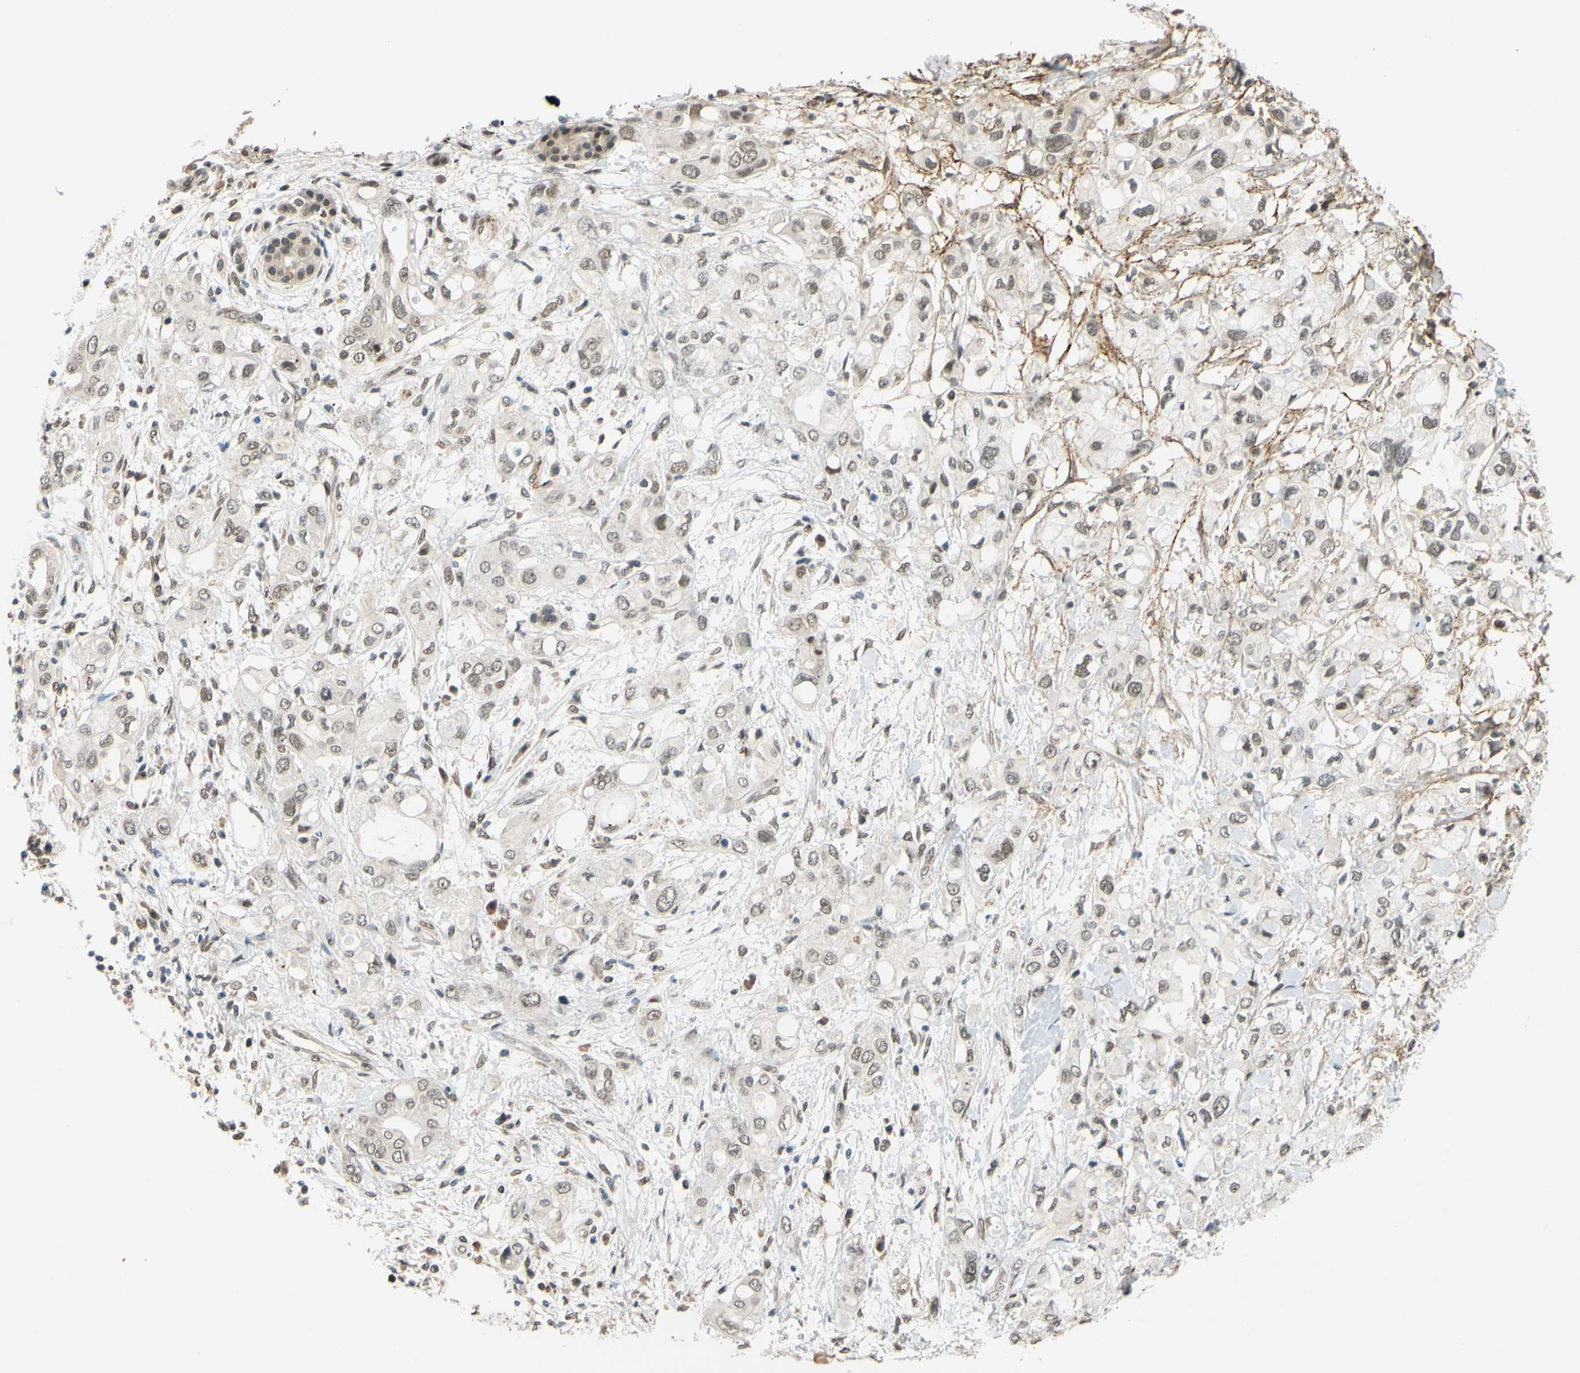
{"staining": {"intensity": "weak", "quantity": ">75%", "location": "cytoplasmic/membranous,nuclear"}, "tissue": "pancreatic cancer", "cell_type": "Tumor cells", "image_type": "cancer", "snomed": [{"axis": "morphology", "description": "Adenocarcinoma, NOS"}, {"axis": "topography", "description": "Pancreas"}], "caption": "Immunohistochemistry of pancreatic cancer demonstrates low levels of weak cytoplasmic/membranous and nuclear positivity in approximately >75% of tumor cells. (DAB (3,3'-diaminobenzidine) IHC with brightfield microscopy, high magnification).", "gene": "POGZ", "patient": {"sex": "female", "age": 56}}